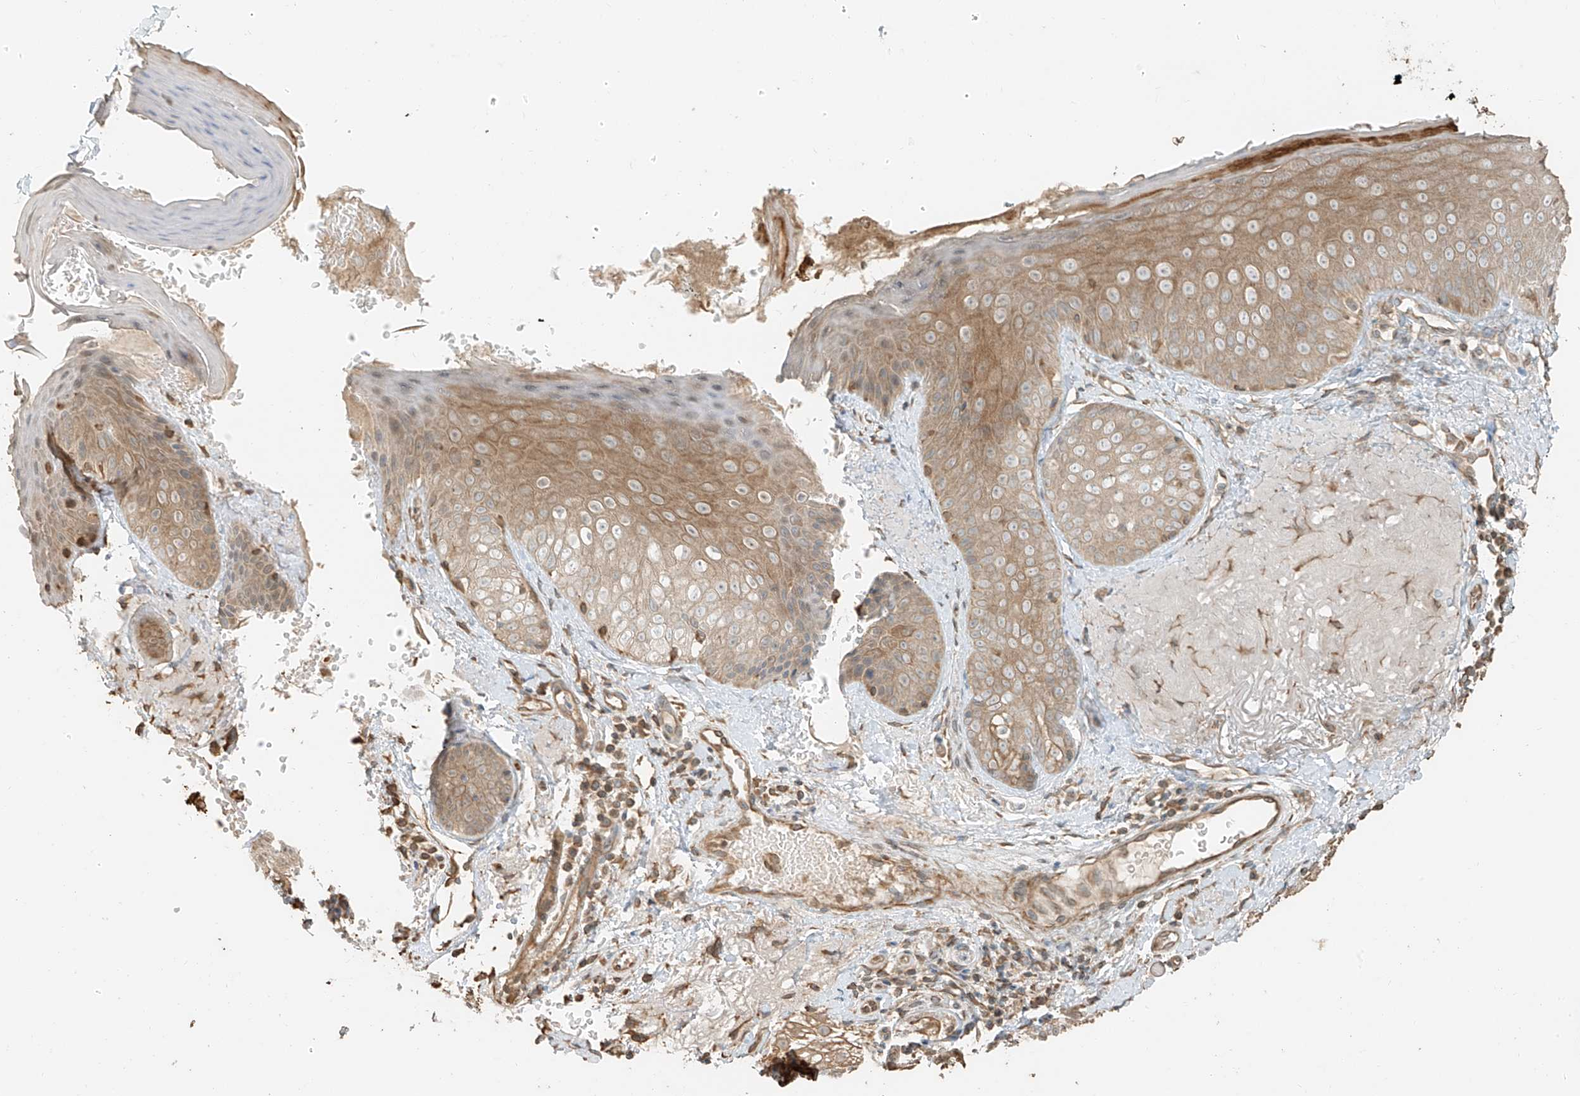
{"staining": {"intensity": "moderate", "quantity": ">75%", "location": "cytoplasmic/membranous"}, "tissue": "skin", "cell_type": "Fibroblasts", "image_type": "normal", "snomed": [{"axis": "morphology", "description": "Normal tissue, NOS"}, {"axis": "topography", "description": "Skin"}], "caption": "Immunohistochemistry (DAB) staining of benign human skin displays moderate cytoplasmic/membranous protein expression in approximately >75% of fibroblasts.", "gene": "ANKZF1", "patient": {"sex": "male", "age": 57}}